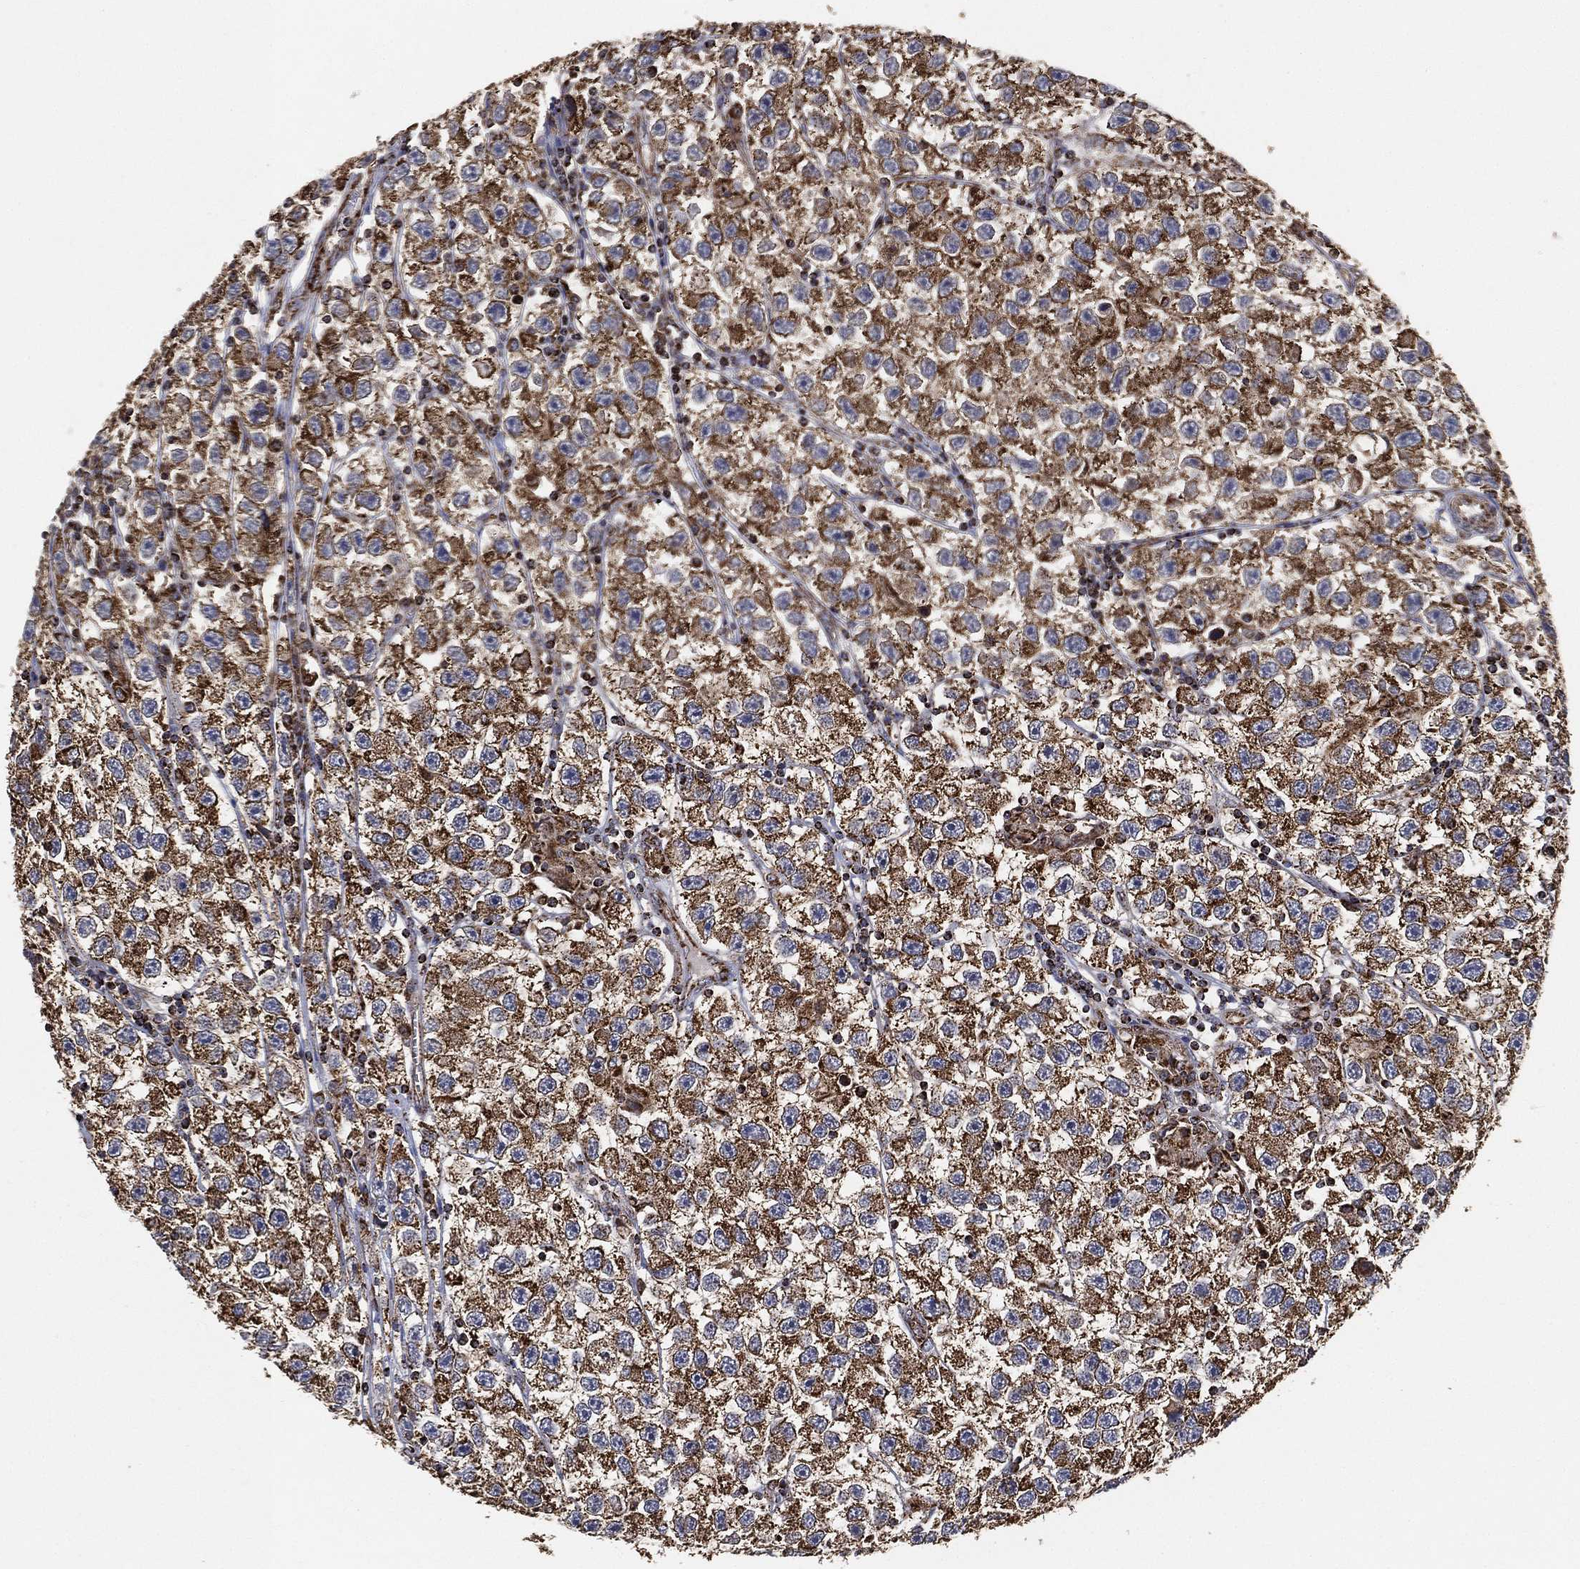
{"staining": {"intensity": "strong", "quantity": ">75%", "location": "cytoplasmic/membranous"}, "tissue": "testis cancer", "cell_type": "Tumor cells", "image_type": "cancer", "snomed": [{"axis": "morphology", "description": "Seminoma, NOS"}, {"axis": "topography", "description": "Testis"}], "caption": "Immunohistochemistry image of neoplastic tissue: seminoma (testis) stained using immunohistochemistry (IHC) displays high levels of strong protein expression localized specifically in the cytoplasmic/membranous of tumor cells, appearing as a cytoplasmic/membranous brown color.", "gene": "SLC38A7", "patient": {"sex": "male", "age": 26}}